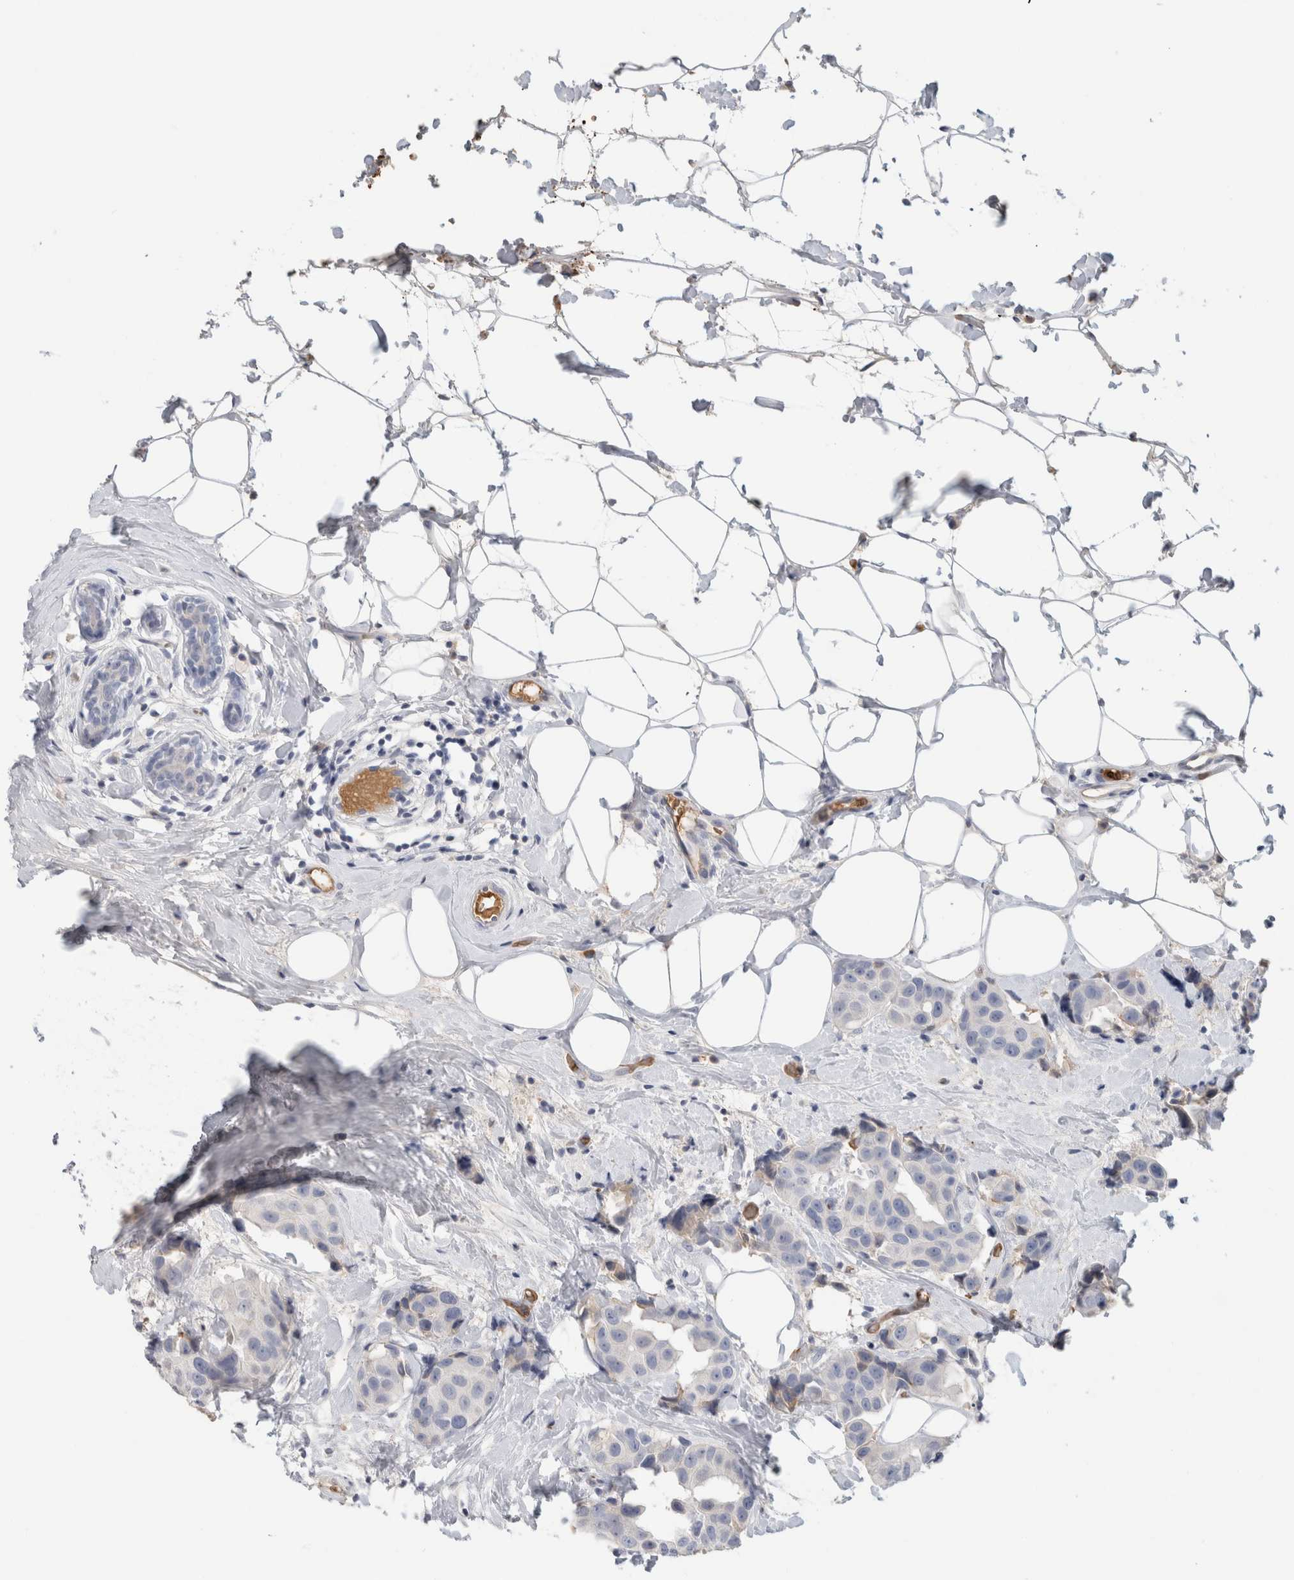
{"staining": {"intensity": "negative", "quantity": "none", "location": "none"}, "tissue": "breast cancer", "cell_type": "Tumor cells", "image_type": "cancer", "snomed": [{"axis": "morphology", "description": "Normal tissue, NOS"}, {"axis": "morphology", "description": "Duct carcinoma"}, {"axis": "topography", "description": "Breast"}], "caption": "IHC image of breast cancer stained for a protein (brown), which exhibits no staining in tumor cells.", "gene": "CA1", "patient": {"sex": "female", "age": 39}}